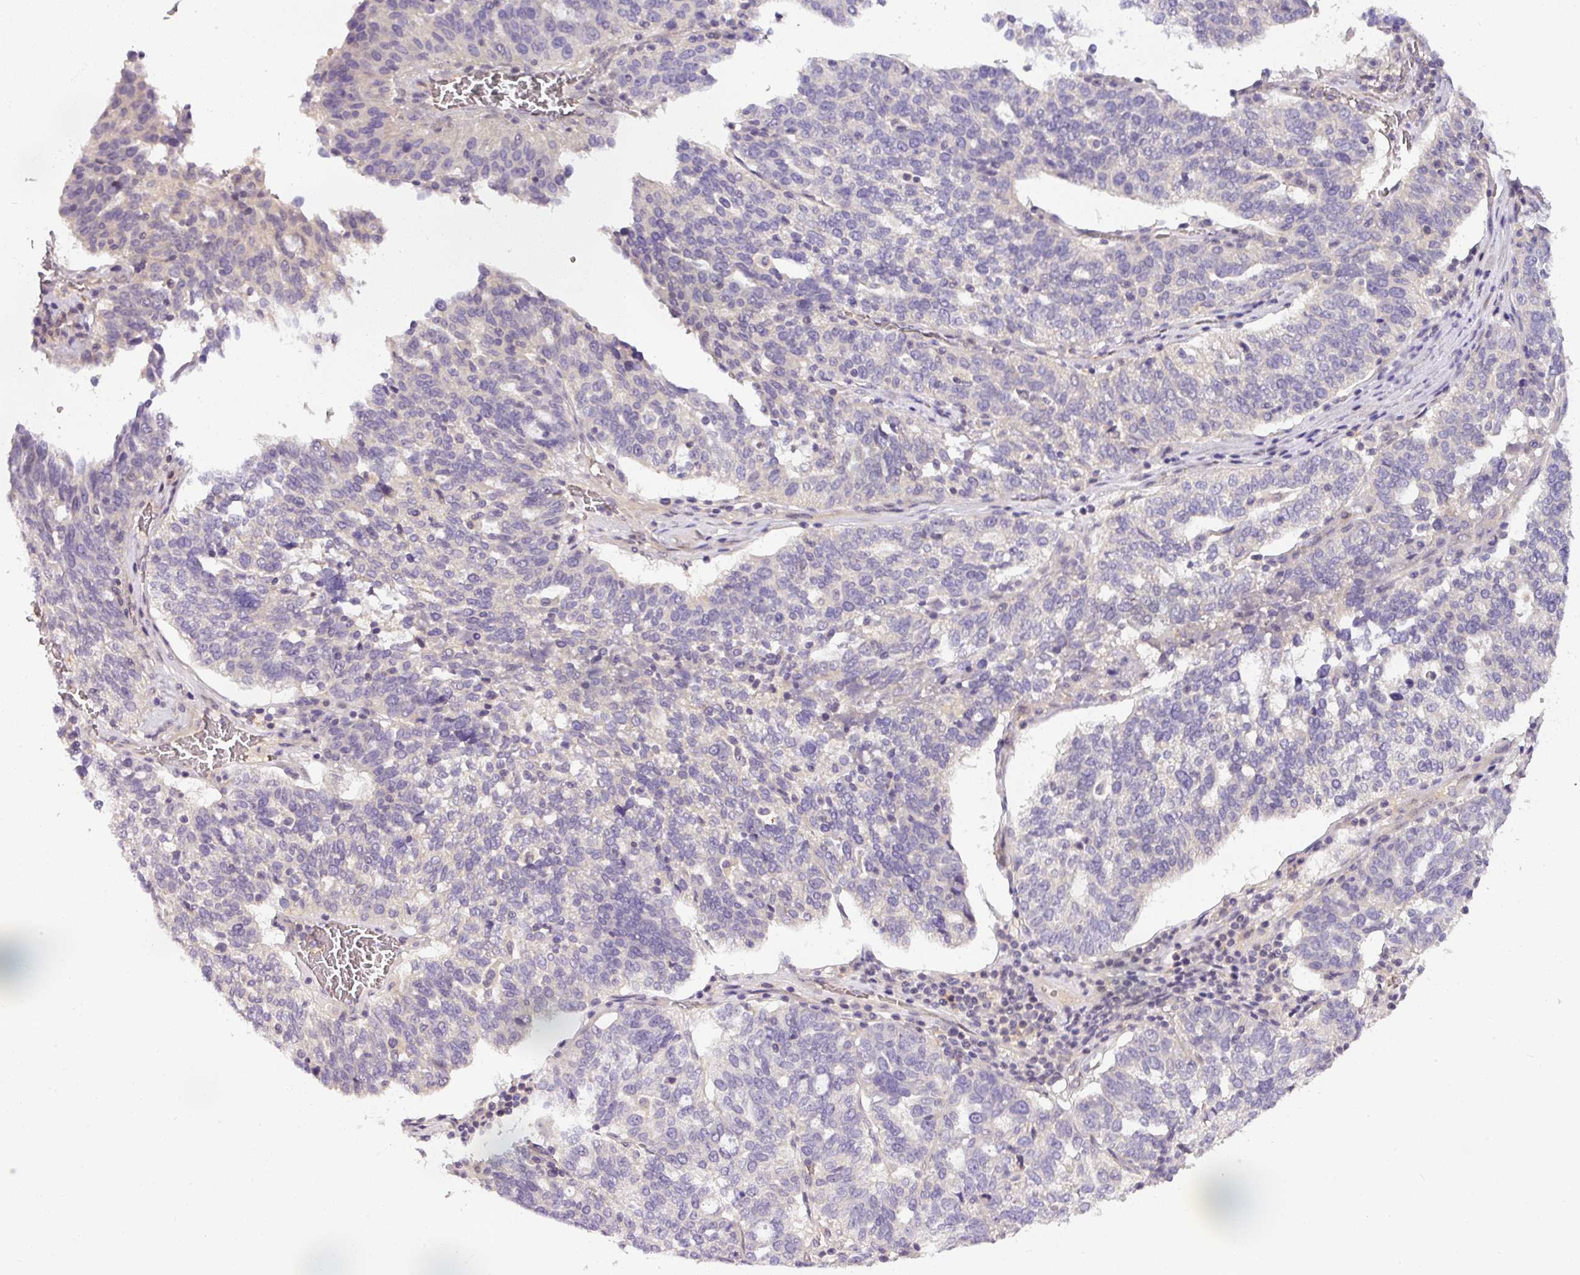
{"staining": {"intensity": "negative", "quantity": "none", "location": "none"}, "tissue": "ovarian cancer", "cell_type": "Tumor cells", "image_type": "cancer", "snomed": [{"axis": "morphology", "description": "Cystadenocarcinoma, serous, NOS"}, {"axis": "topography", "description": "Ovary"}], "caption": "Human ovarian cancer (serous cystadenocarcinoma) stained for a protein using immunohistochemistry (IHC) shows no expression in tumor cells.", "gene": "ADH5", "patient": {"sex": "female", "age": 59}}